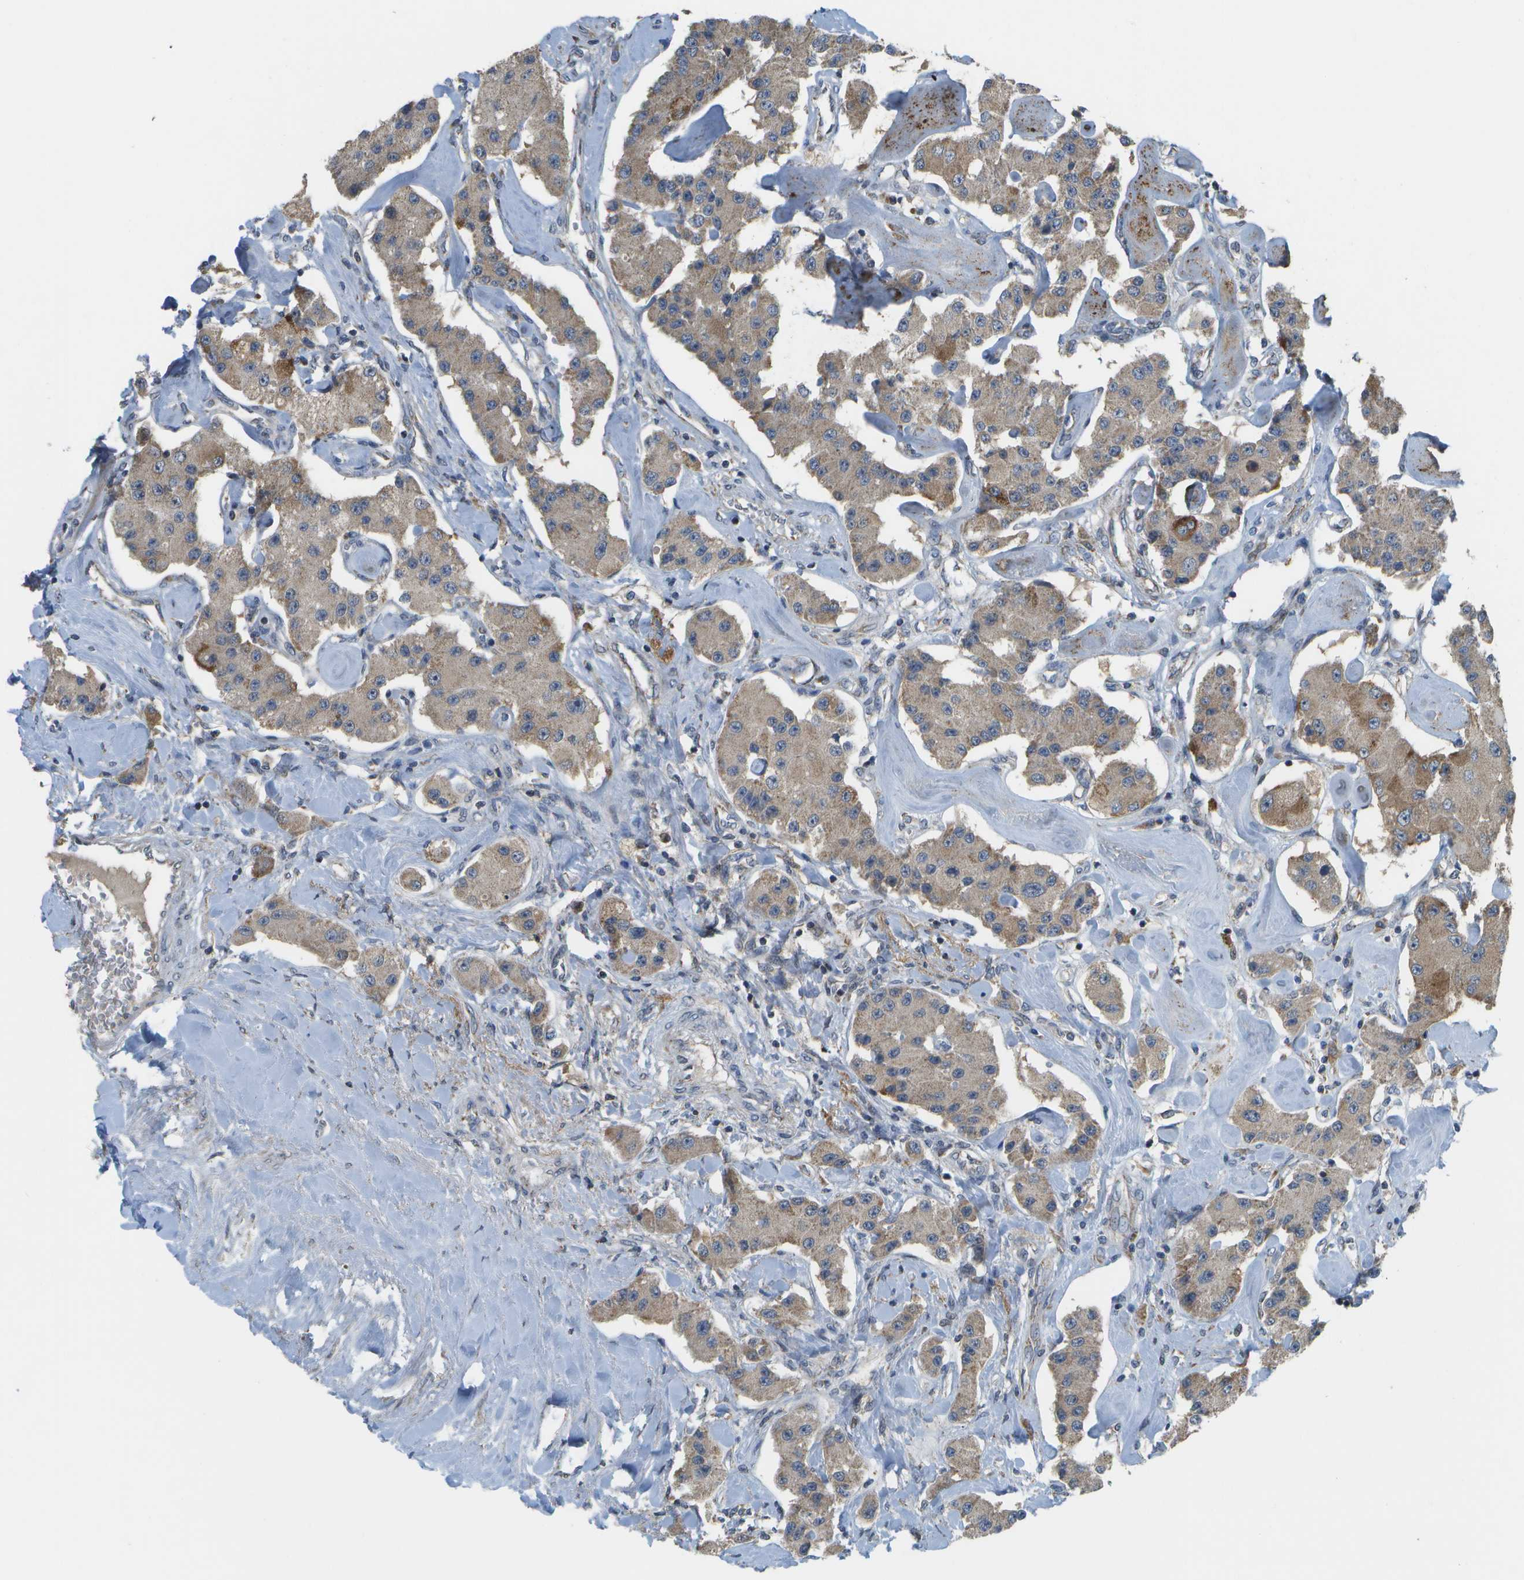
{"staining": {"intensity": "moderate", "quantity": ">75%", "location": "cytoplasmic/membranous"}, "tissue": "carcinoid", "cell_type": "Tumor cells", "image_type": "cancer", "snomed": [{"axis": "morphology", "description": "Carcinoid, malignant, NOS"}, {"axis": "topography", "description": "Pancreas"}], "caption": "Carcinoid stained with a brown dye shows moderate cytoplasmic/membranous positive positivity in about >75% of tumor cells.", "gene": "HADHA", "patient": {"sex": "male", "age": 41}}